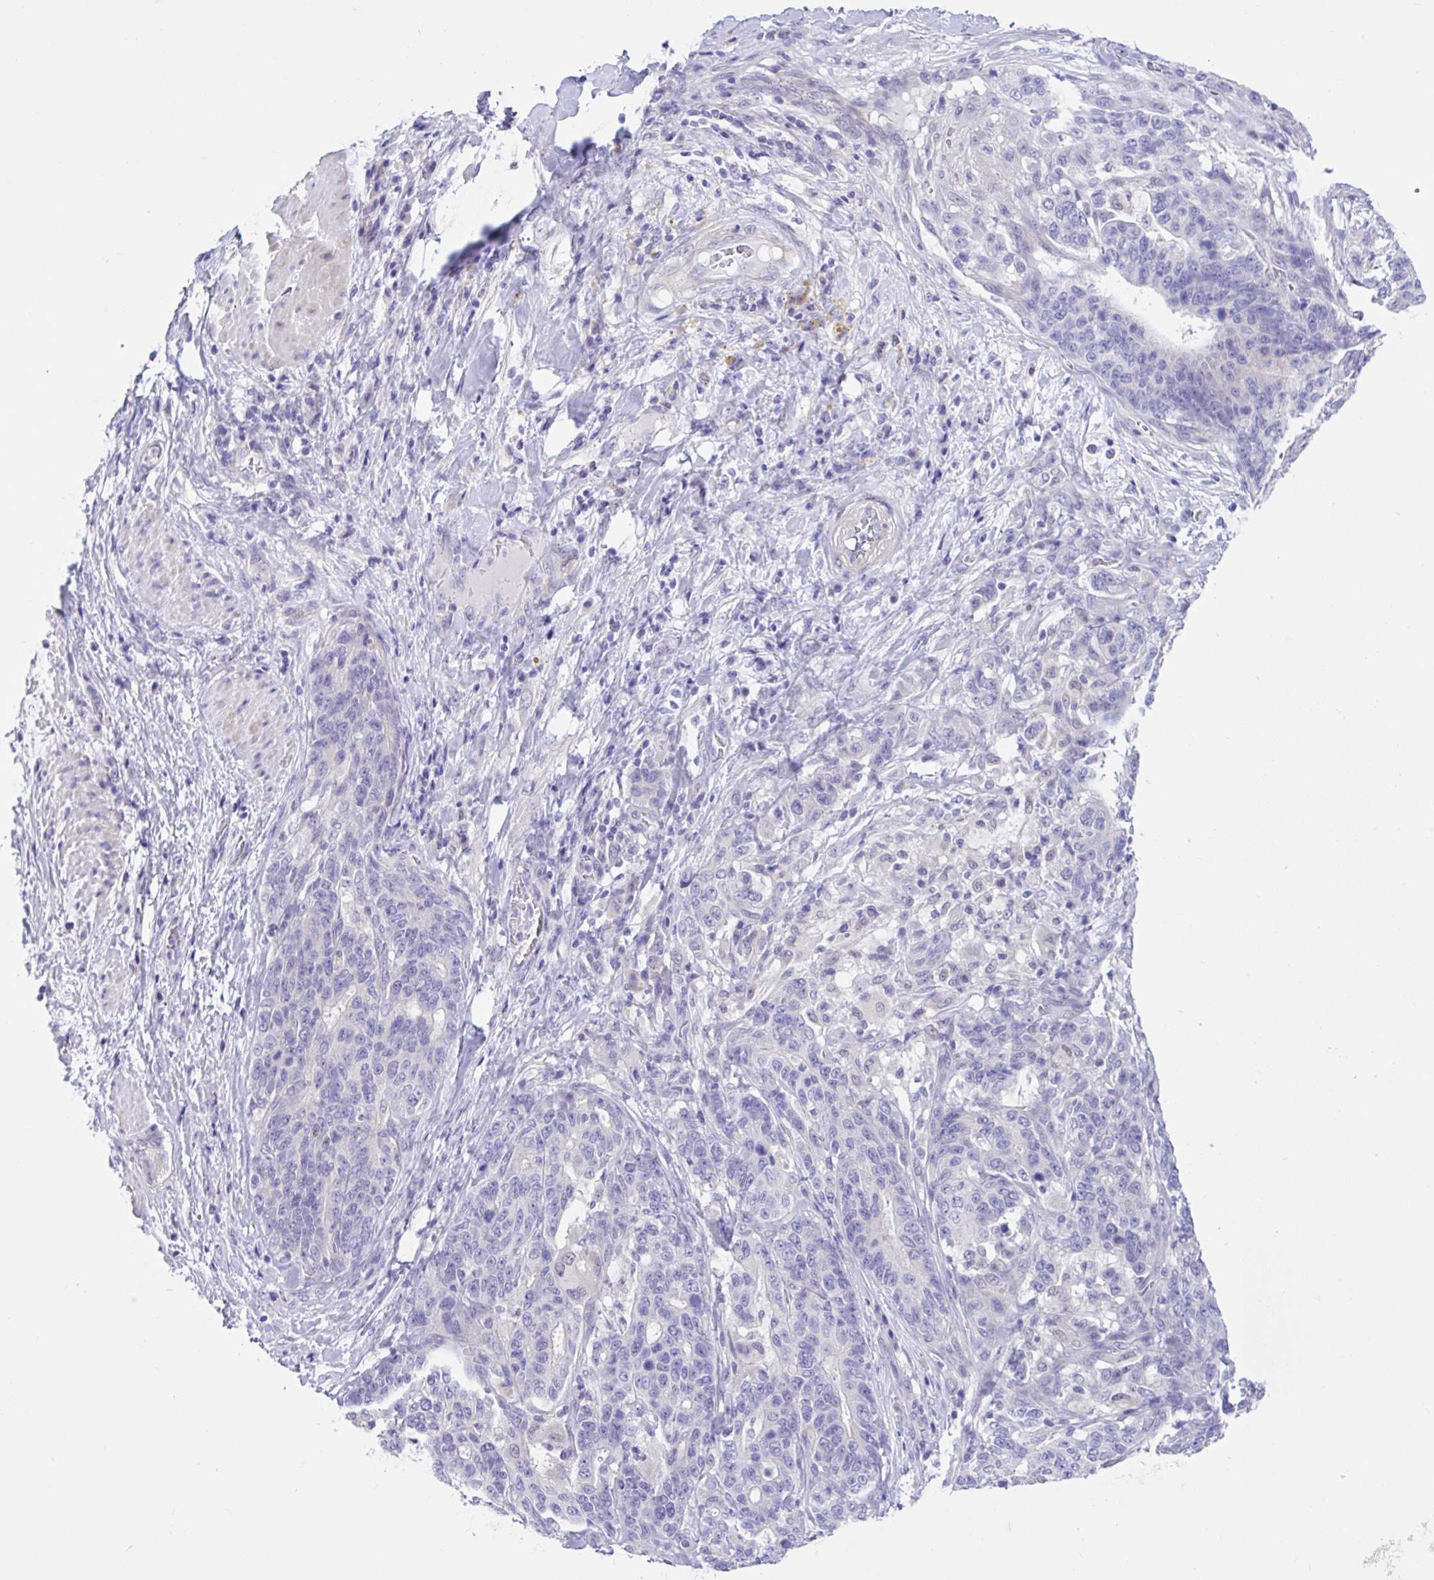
{"staining": {"intensity": "negative", "quantity": "none", "location": "none"}, "tissue": "stomach cancer", "cell_type": "Tumor cells", "image_type": "cancer", "snomed": [{"axis": "morphology", "description": "Normal tissue, NOS"}, {"axis": "morphology", "description": "Adenocarcinoma, NOS"}, {"axis": "topography", "description": "Stomach"}], "caption": "IHC of stomach cancer exhibits no staining in tumor cells.", "gene": "ANO4", "patient": {"sex": "female", "age": 64}}